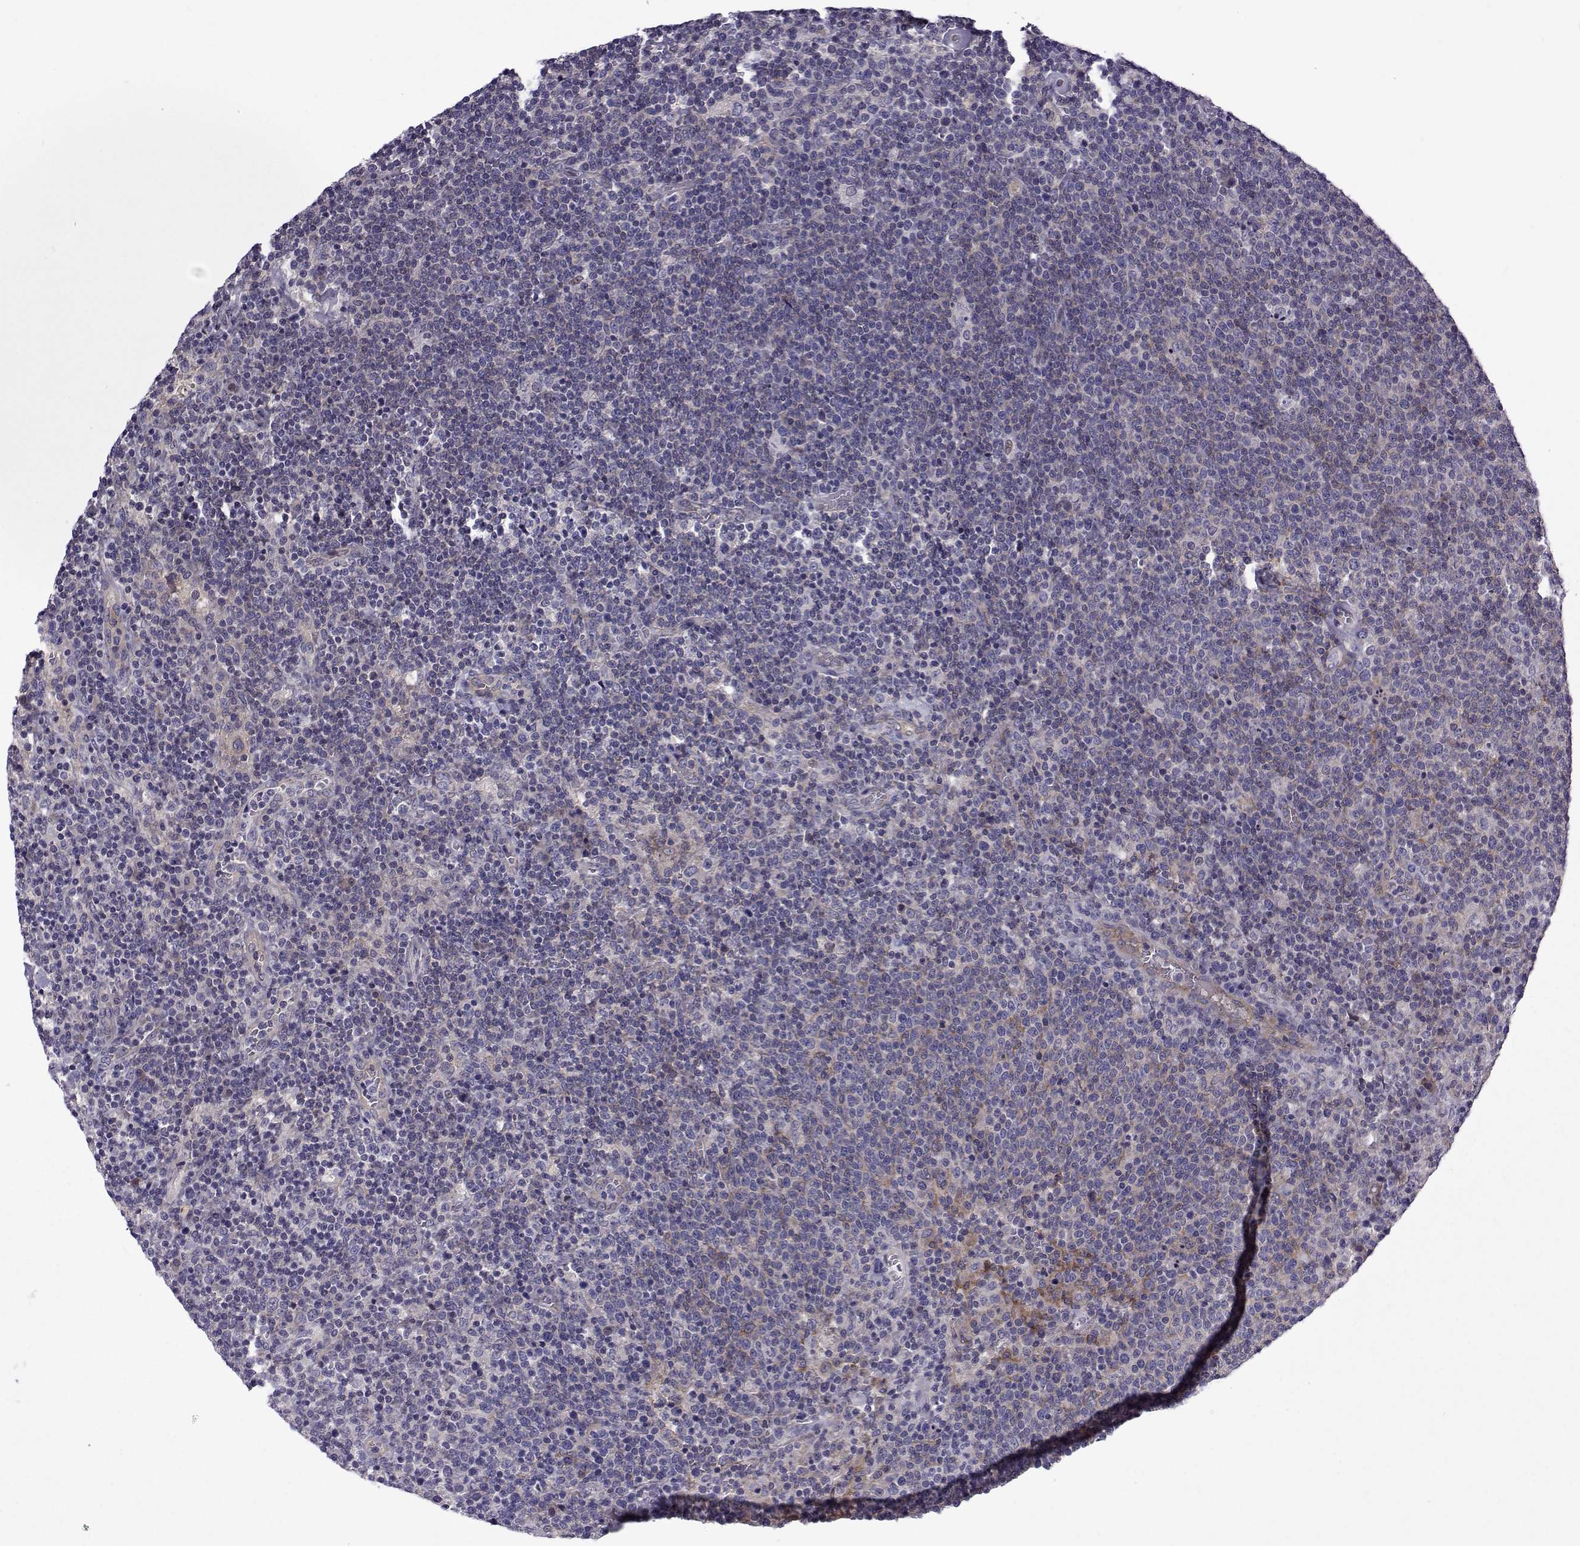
{"staining": {"intensity": "negative", "quantity": "none", "location": "none"}, "tissue": "lymphoma", "cell_type": "Tumor cells", "image_type": "cancer", "snomed": [{"axis": "morphology", "description": "Malignant lymphoma, non-Hodgkin's type, High grade"}, {"axis": "topography", "description": "Lymph node"}], "caption": "A photomicrograph of human lymphoma is negative for staining in tumor cells. (DAB immunohistochemistry (IHC) with hematoxylin counter stain).", "gene": "TCF15", "patient": {"sex": "male", "age": 61}}